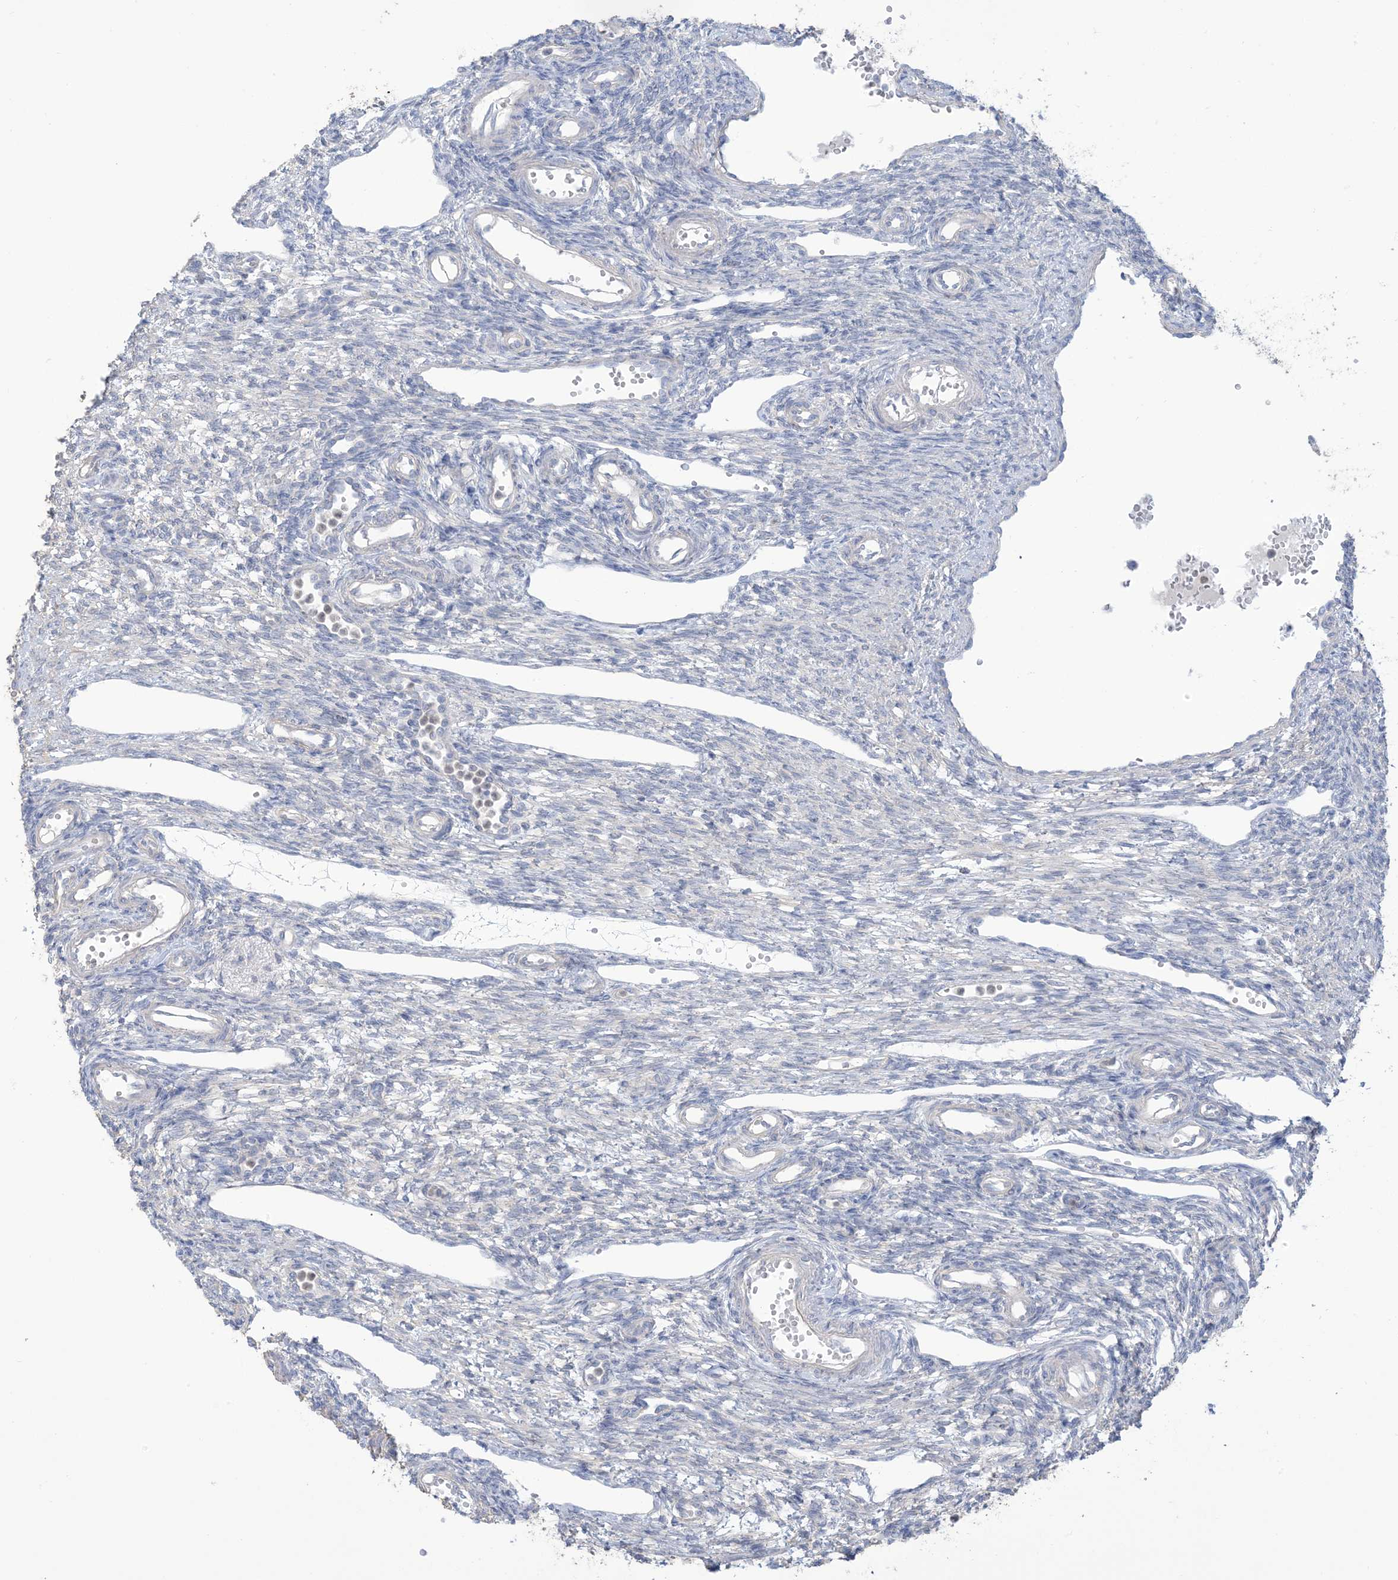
{"staining": {"intensity": "negative", "quantity": "none", "location": "none"}, "tissue": "ovary", "cell_type": "Ovarian stroma cells", "image_type": "normal", "snomed": [{"axis": "morphology", "description": "Normal tissue, NOS"}, {"axis": "morphology", "description": "Cyst, NOS"}, {"axis": "topography", "description": "Ovary"}], "caption": "Protein analysis of unremarkable ovary demonstrates no significant staining in ovarian stroma cells. (Brightfield microscopy of DAB immunohistochemistry (IHC) at high magnification).", "gene": "MTHFD2L", "patient": {"sex": "female", "age": 33}}